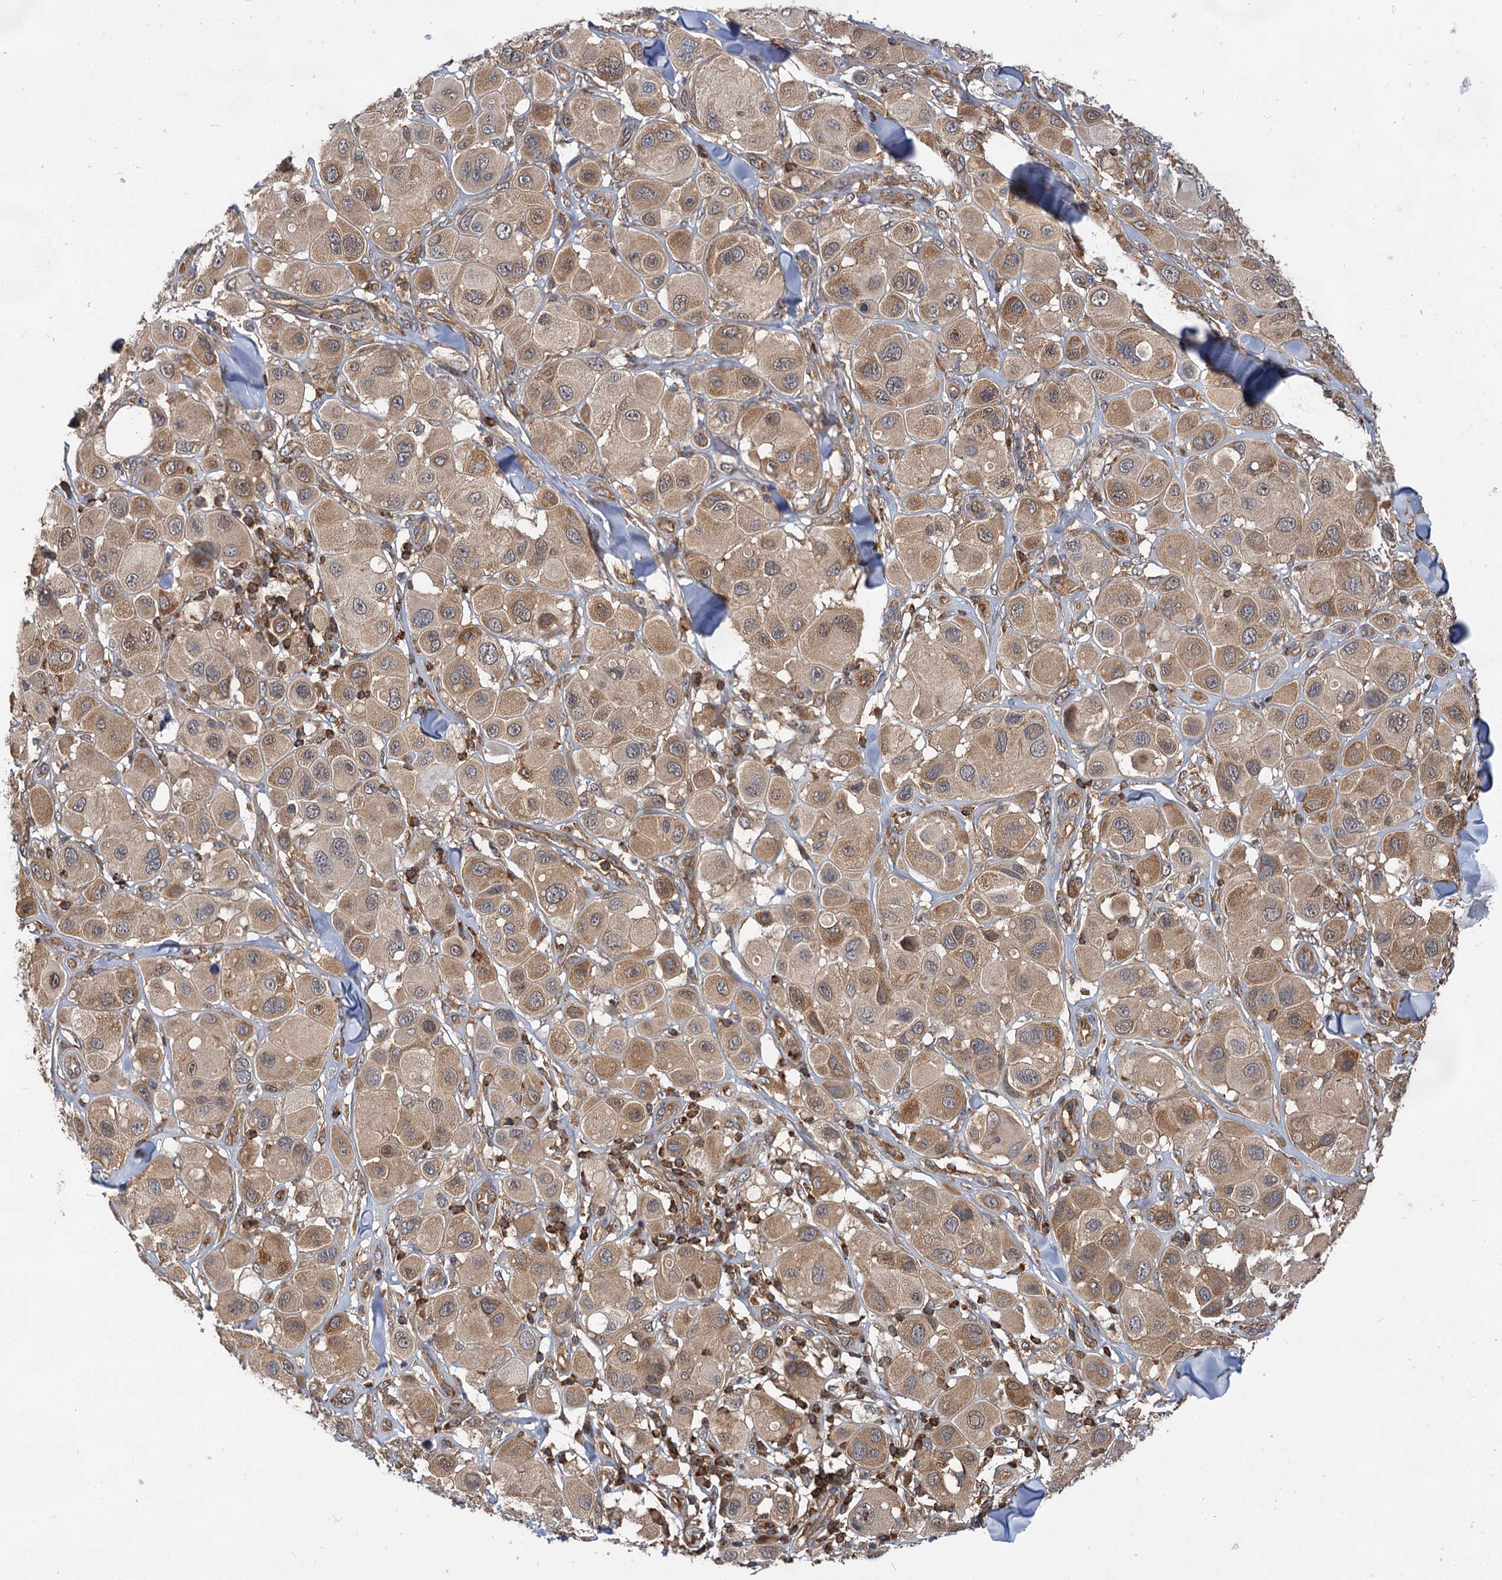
{"staining": {"intensity": "moderate", "quantity": ">75%", "location": "cytoplasmic/membranous"}, "tissue": "melanoma", "cell_type": "Tumor cells", "image_type": "cancer", "snomed": [{"axis": "morphology", "description": "Malignant melanoma, Metastatic site"}, {"axis": "topography", "description": "Skin"}], "caption": "Malignant melanoma (metastatic site) stained with a protein marker displays moderate staining in tumor cells.", "gene": "PACS1", "patient": {"sex": "male", "age": 41}}